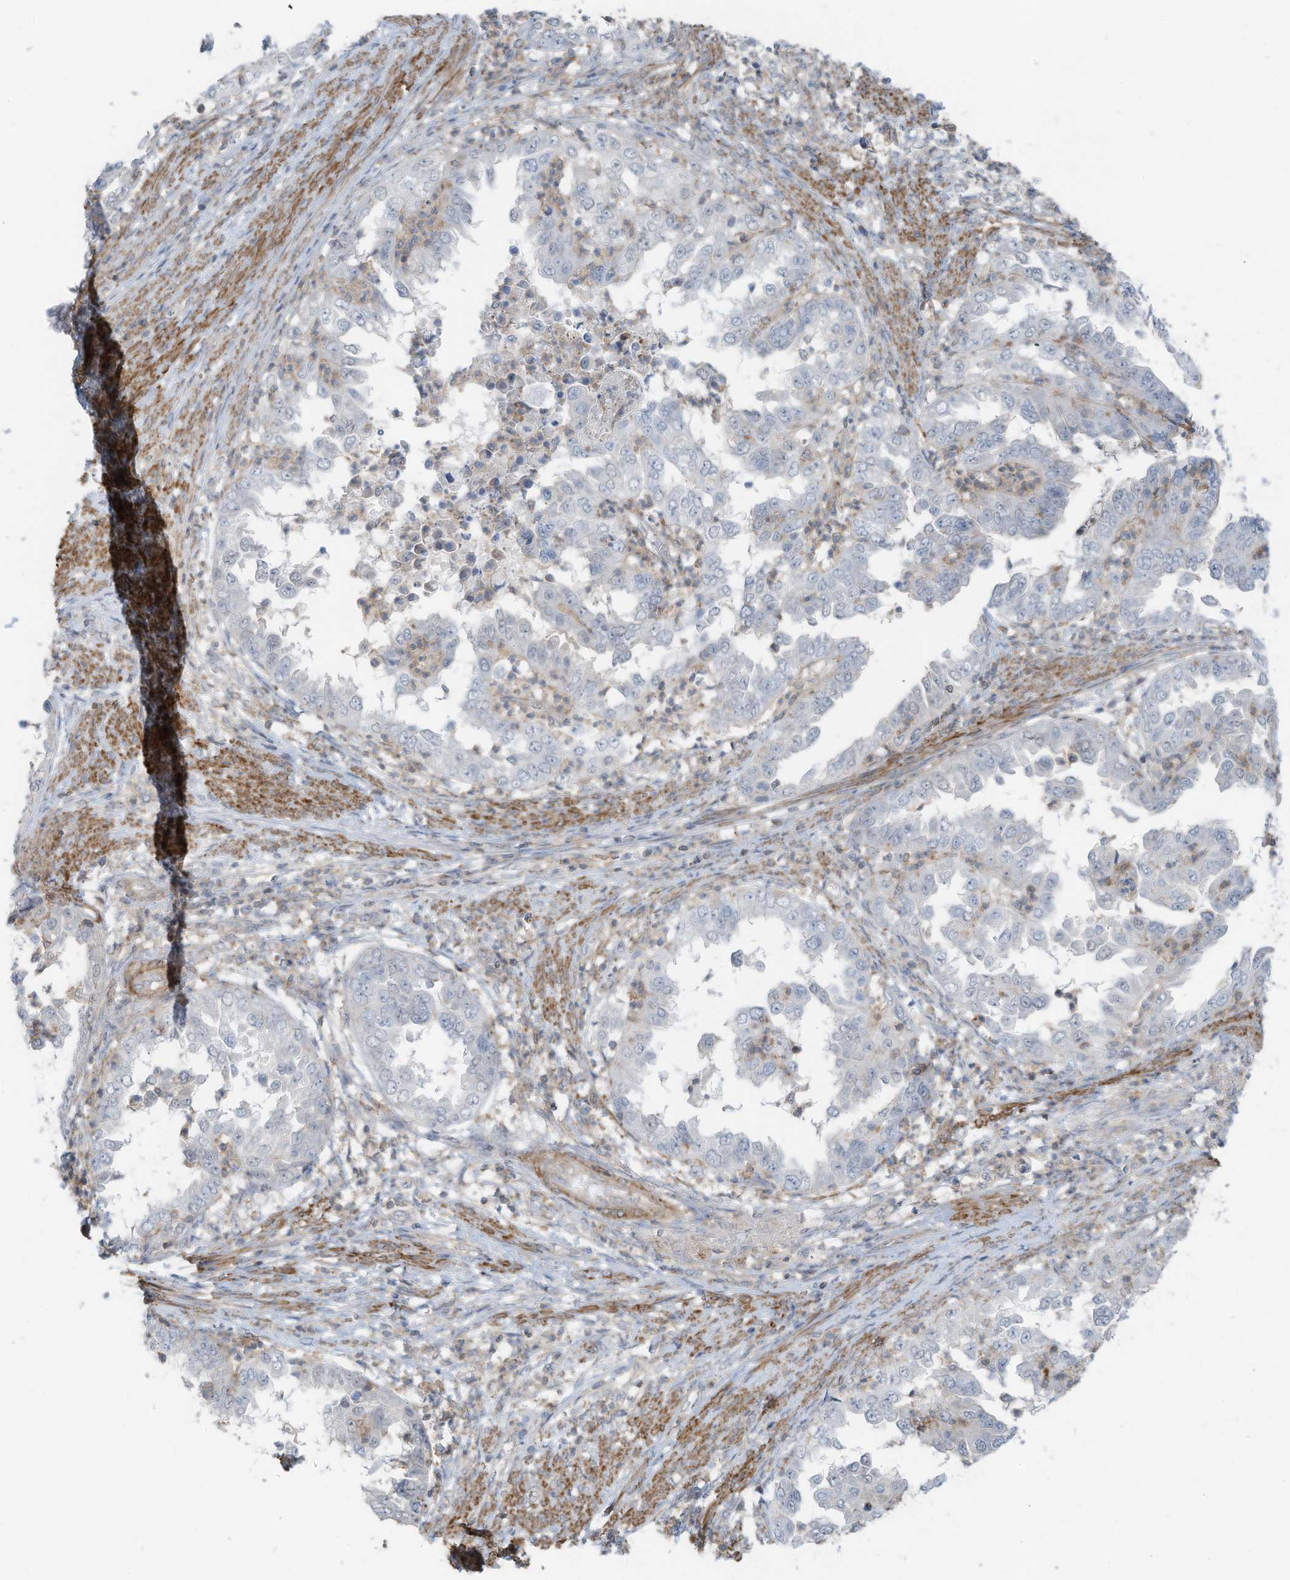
{"staining": {"intensity": "negative", "quantity": "none", "location": "none"}, "tissue": "endometrial cancer", "cell_type": "Tumor cells", "image_type": "cancer", "snomed": [{"axis": "morphology", "description": "Adenocarcinoma, NOS"}, {"axis": "topography", "description": "Endometrium"}], "caption": "An image of adenocarcinoma (endometrial) stained for a protein reveals no brown staining in tumor cells.", "gene": "ZNF846", "patient": {"sex": "female", "age": 85}}